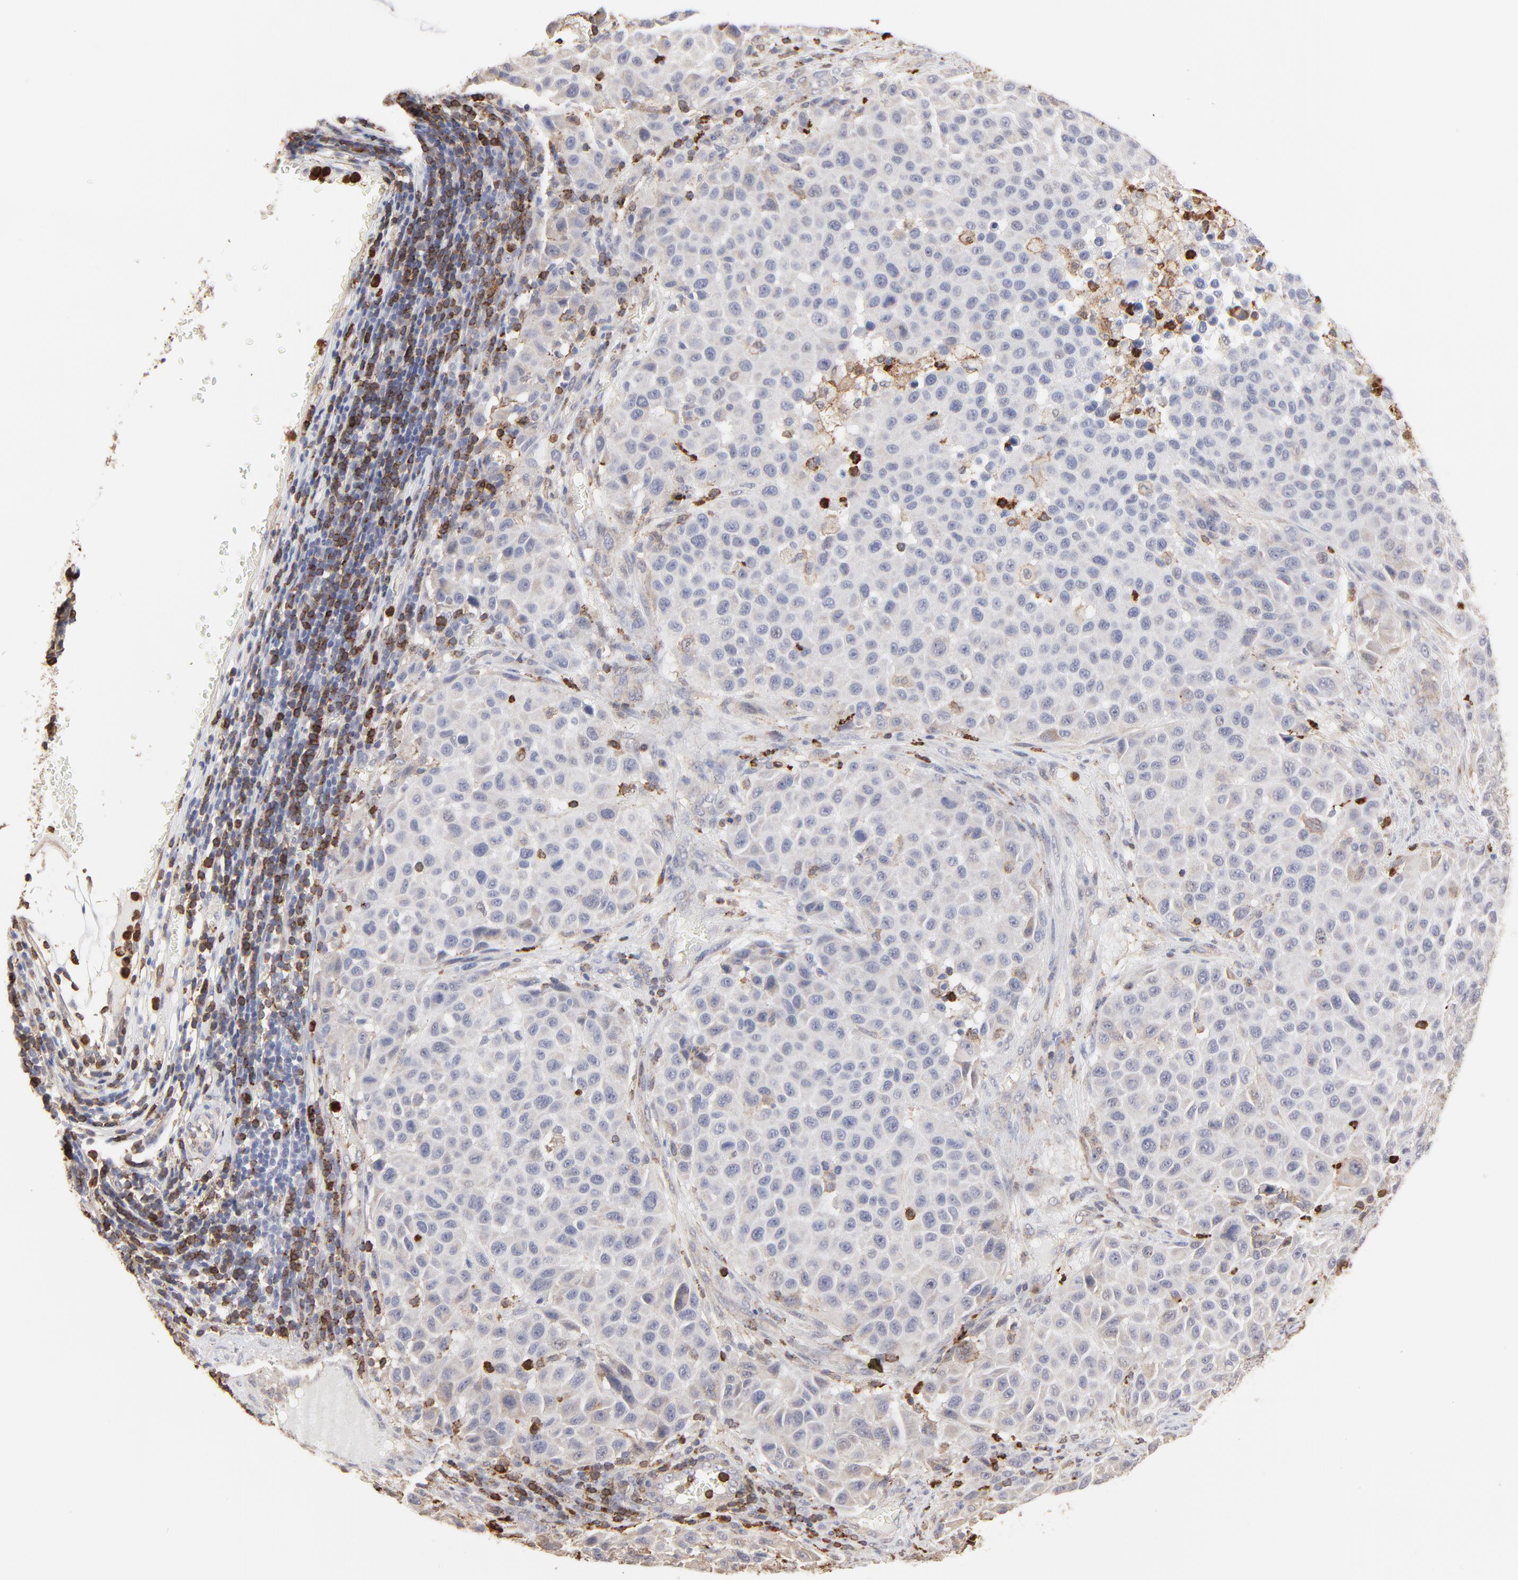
{"staining": {"intensity": "moderate", "quantity": "<25%", "location": "cytoplasmic/membranous,nuclear"}, "tissue": "melanoma", "cell_type": "Tumor cells", "image_type": "cancer", "snomed": [{"axis": "morphology", "description": "Malignant melanoma, Metastatic site"}, {"axis": "topography", "description": "Lymph node"}], "caption": "Human melanoma stained with a protein marker displays moderate staining in tumor cells.", "gene": "SLC6A14", "patient": {"sex": "male", "age": 61}}